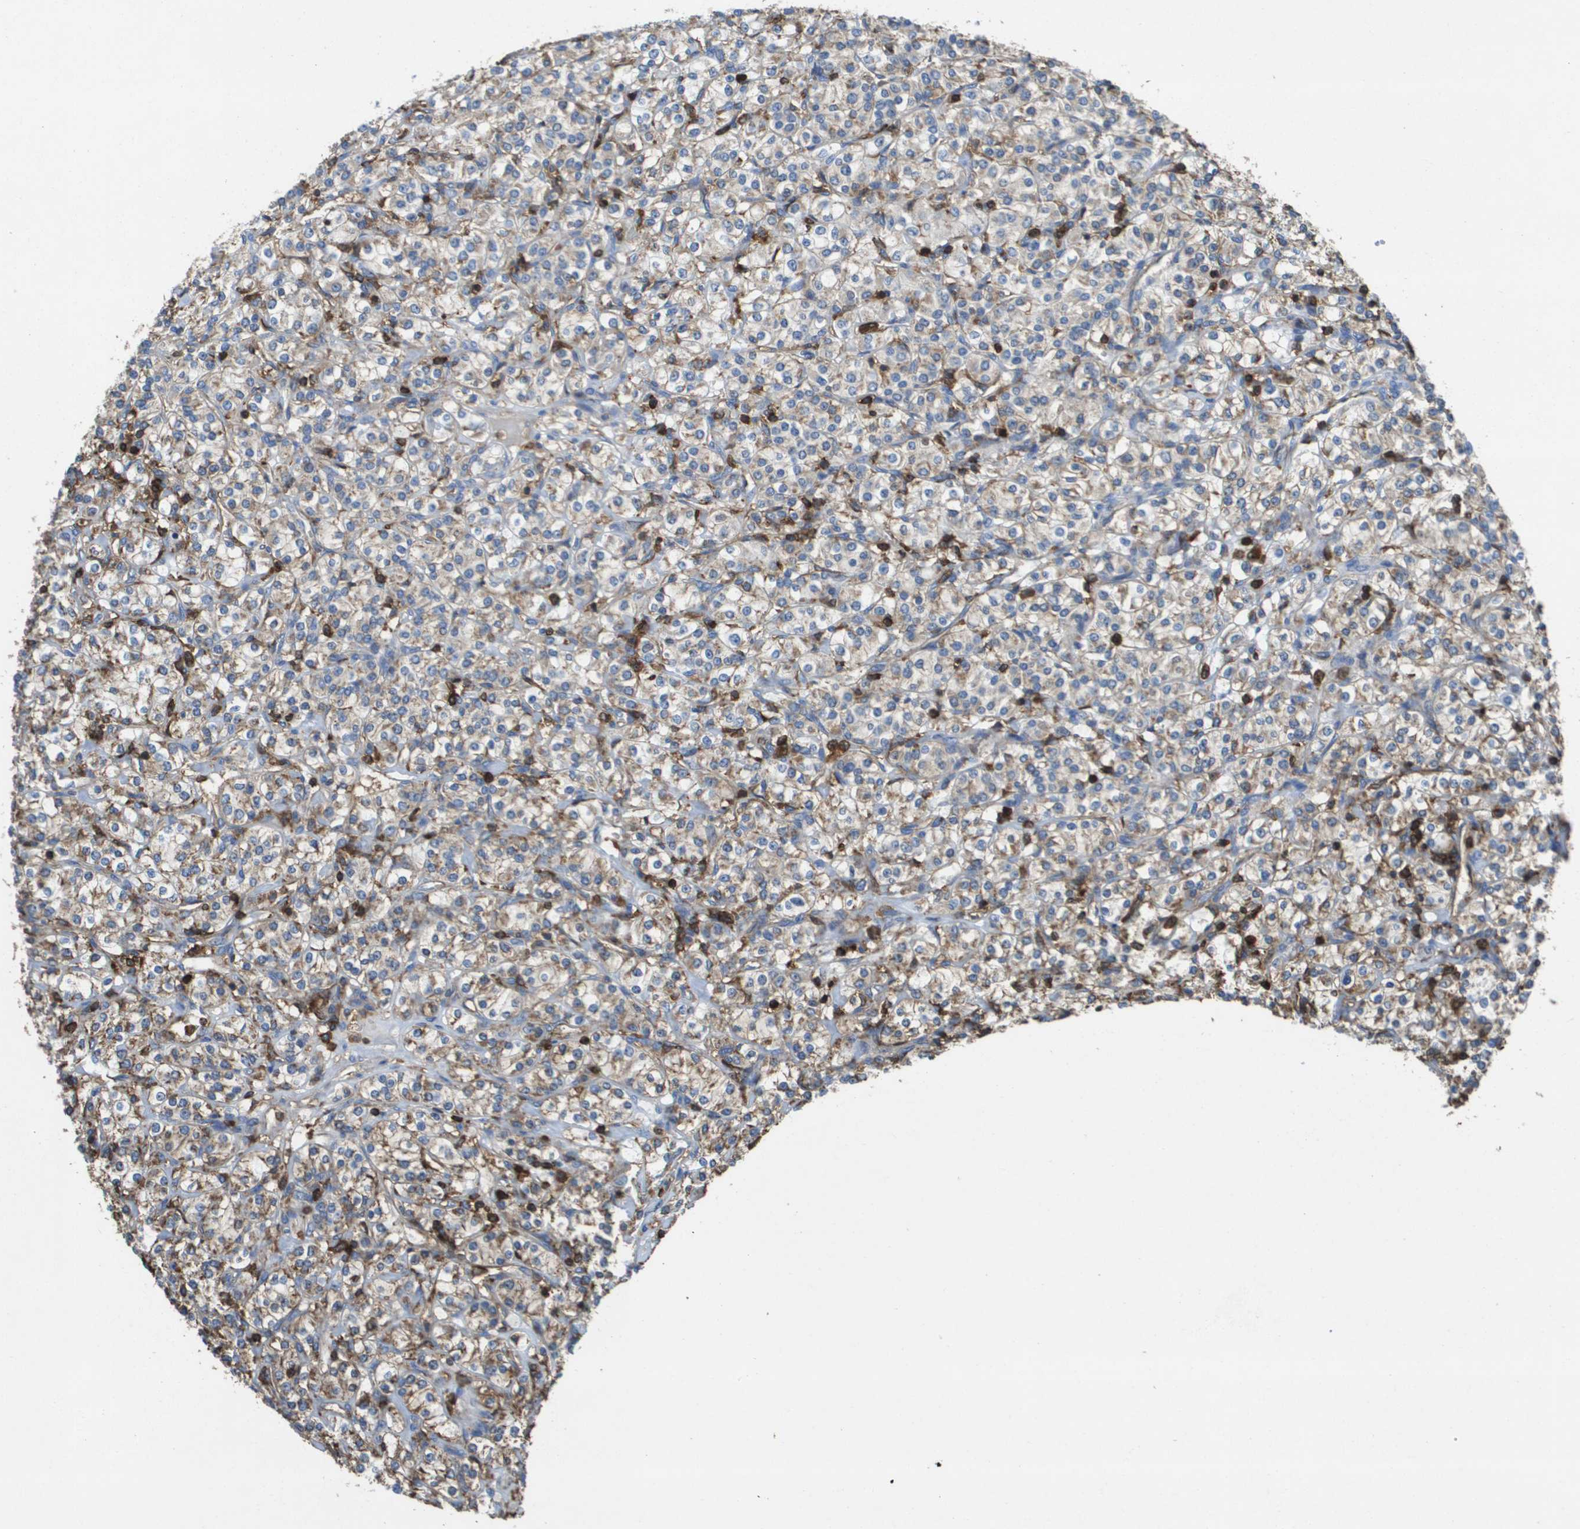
{"staining": {"intensity": "weak", "quantity": ">75%", "location": "cytoplasmic/membranous"}, "tissue": "renal cancer", "cell_type": "Tumor cells", "image_type": "cancer", "snomed": [{"axis": "morphology", "description": "Adenocarcinoma, NOS"}, {"axis": "topography", "description": "Kidney"}], "caption": "Protein expression analysis of human adenocarcinoma (renal) reveals weak cytoplasmic/membranous staining in about >75% of tumor cells. (DAB (3,3'-diaminobenzidine) IHC with brightfield microscopy, high magnification).", "gene": "PASK", "patient": {"sex": "male", "age": 77}}